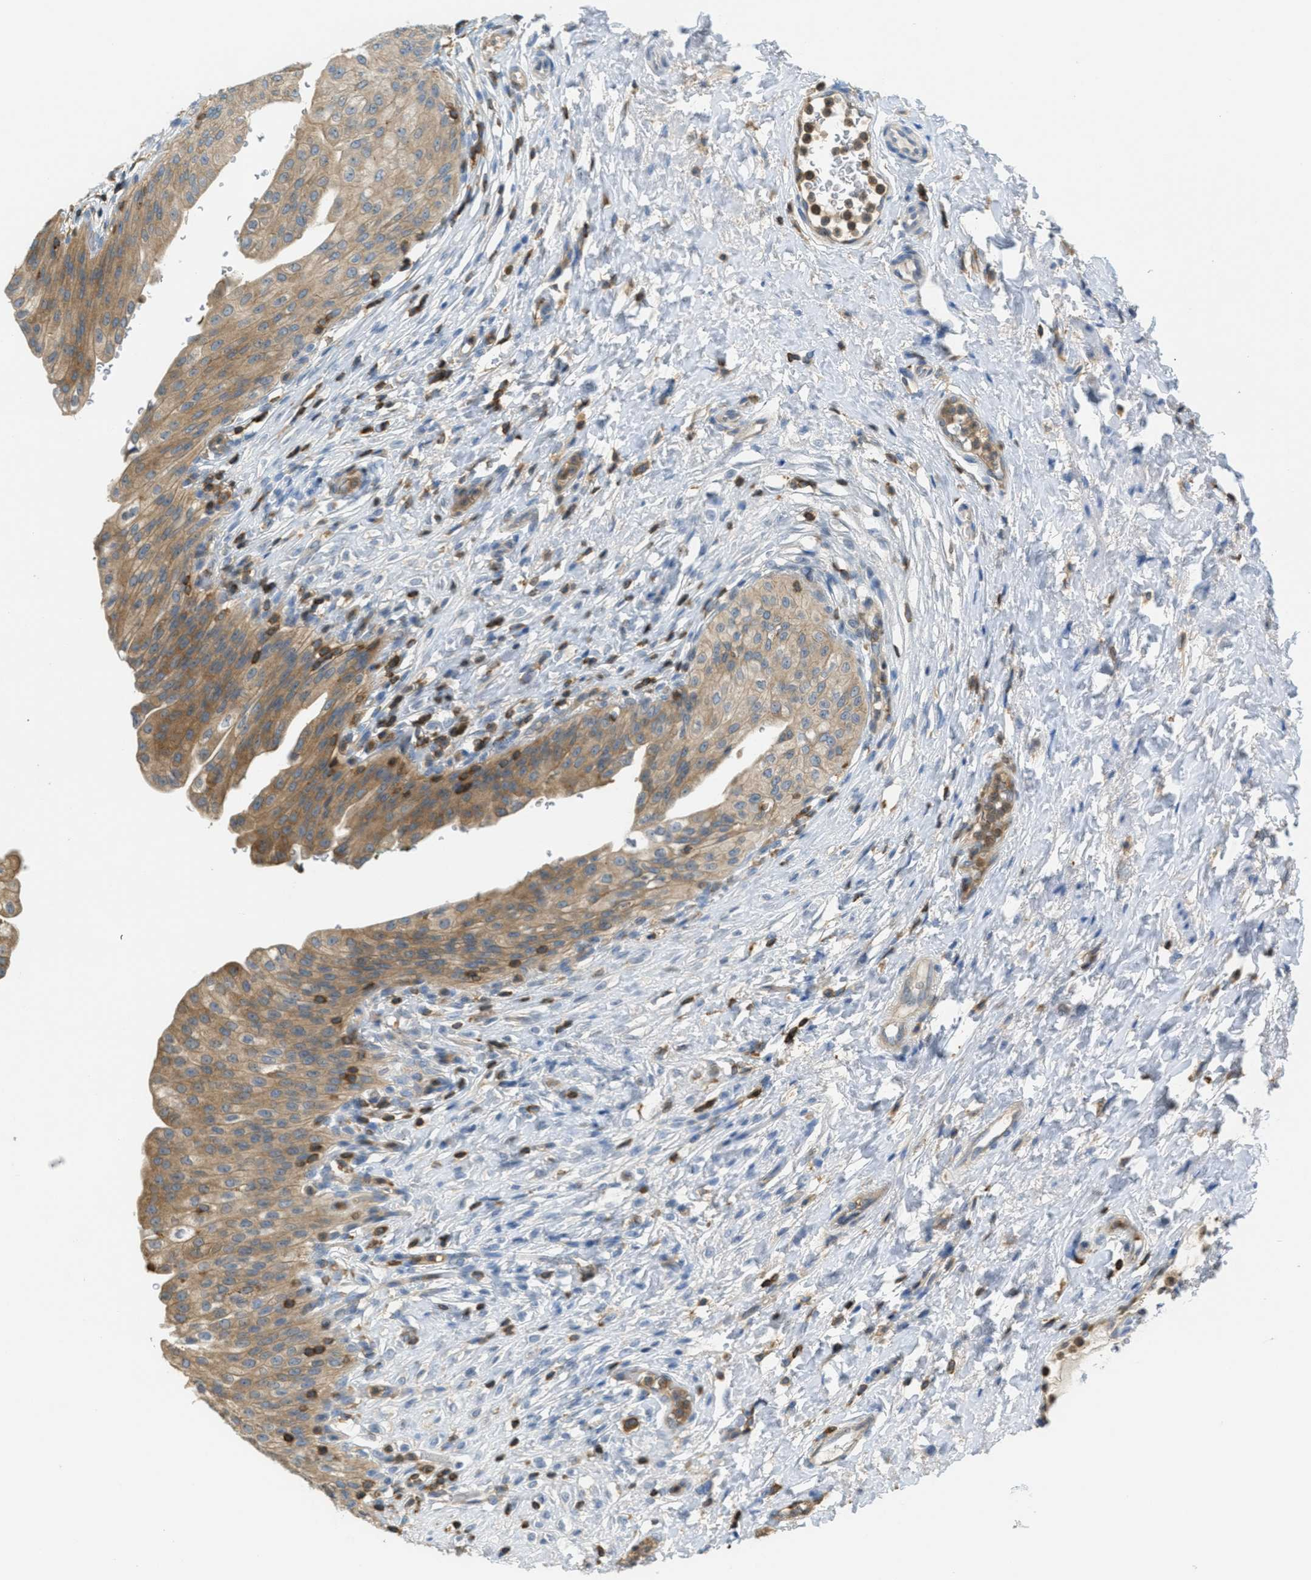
{"staining": {"intensity": "moderate", "quantity": ">75%", "location": "cytoplasmic/membranous"}, "tissue": "urinary bladder", "cell_type": "Urothelial cells", "image_type": "normal", "snomed": [{"axis": "morphology", "description": "Urothelial carcinoma, High grade"}, {"axis": "topography", "description": "Urinary bladder"}], "caption": "An immunohistochemistry histopathology image of benign tissue is shown. Protein staining in brown highlights moderate cytoplasmic/membranous positivity in urinary bladder within urothelial cells.", "gene": "GRIK2", "patient": {"sex": "male", "age": 46}}